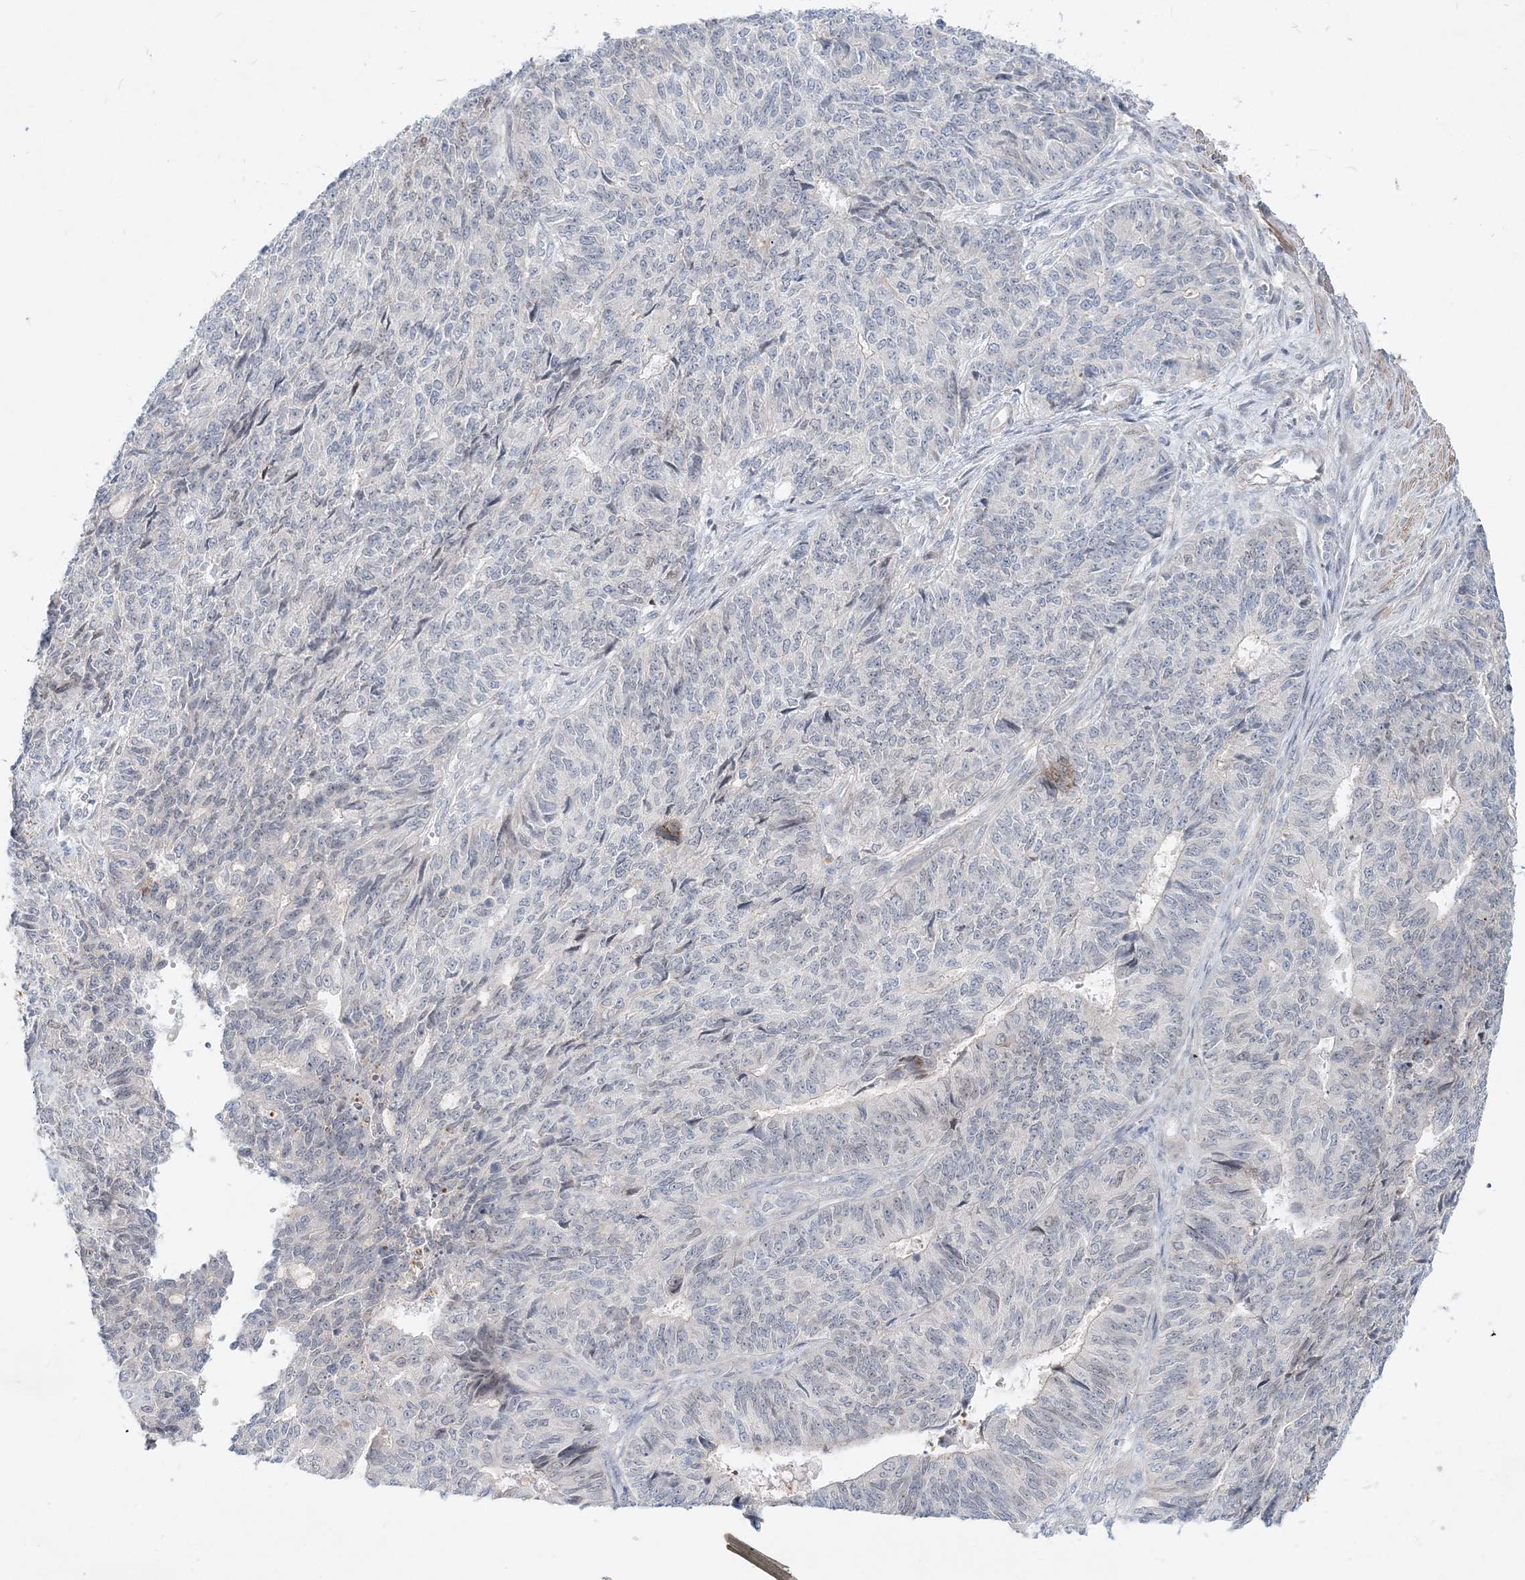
{"staining": {"intensity": "negative", "quantity": "none", "location": "none"}, "tissue": "endometrial cancer", "cell_type": "Tumor cells", "image_type": "cancer", "snomed": [{"axis": "morphology", "description": "Adenocarcinoma, NOS"}, {"axis": "topography", "description": "Endometrium"}], "caption": "Immunohistochemistry (IHC) of endometrial adenocarcinoma exhibits no expression in tumor cells.", "gene": "DNAH5", "patient": {"sex": "female", "age": 32}}